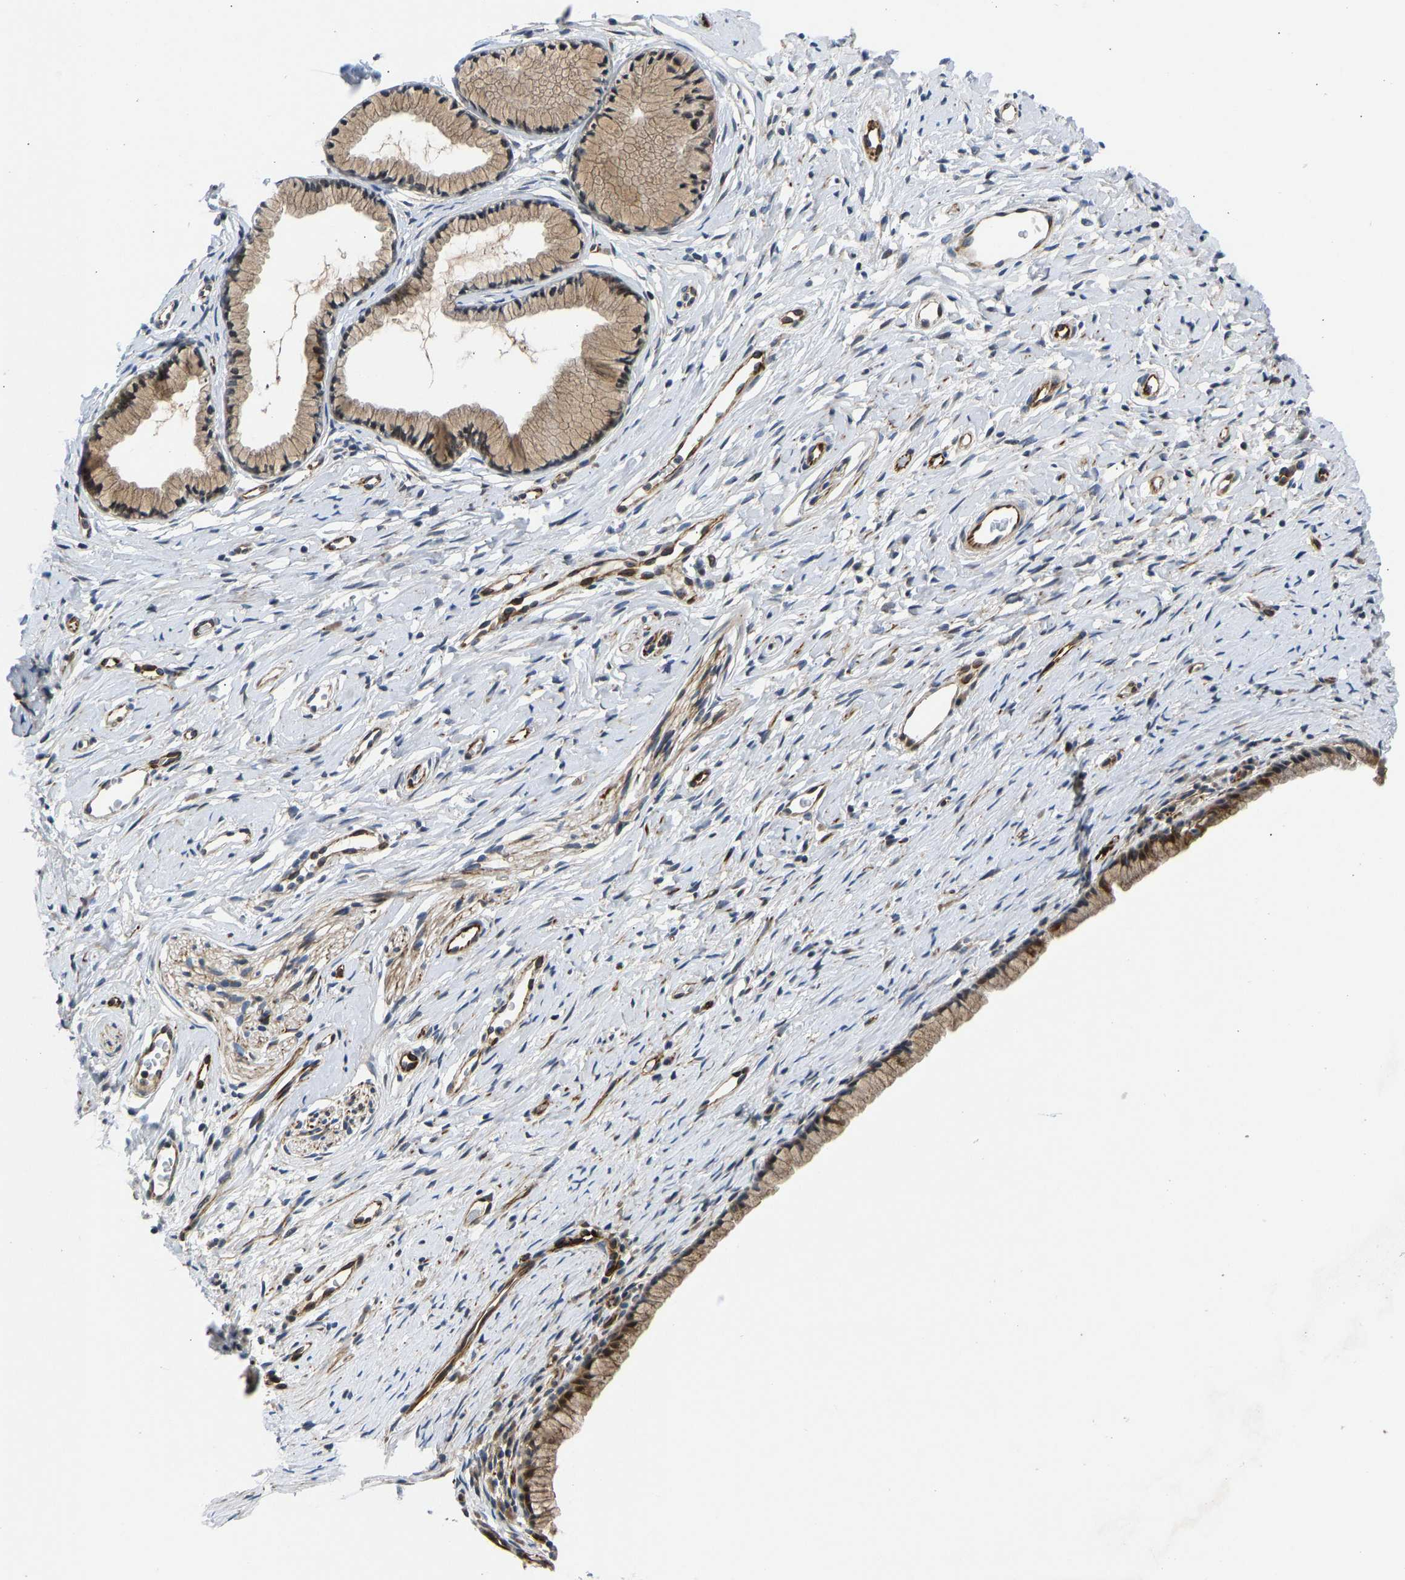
{"staining": {"intensity": "moderate", "quantity": "25%-75%", "location": "cytoplasmic/membranous"}, "tissue": "cervix", "cell_type": "Glandular cells", "image_type": "normal", "snomed": [{"axis": "morphology", "description": "Normal tissue, NOS"}, {"axis": "topography", "description": "Cervix"}], "caption": "This histopathology image exhibits normal cervix stained with immunohistochemistry to label a protein in brown. The cytoplasmic/membranous of glandular cells show moderate positivity for the protein. Nuclei are counter-stained blue.", "gene": "RESF1", "patient": {"sex": "female", "age": 77}}